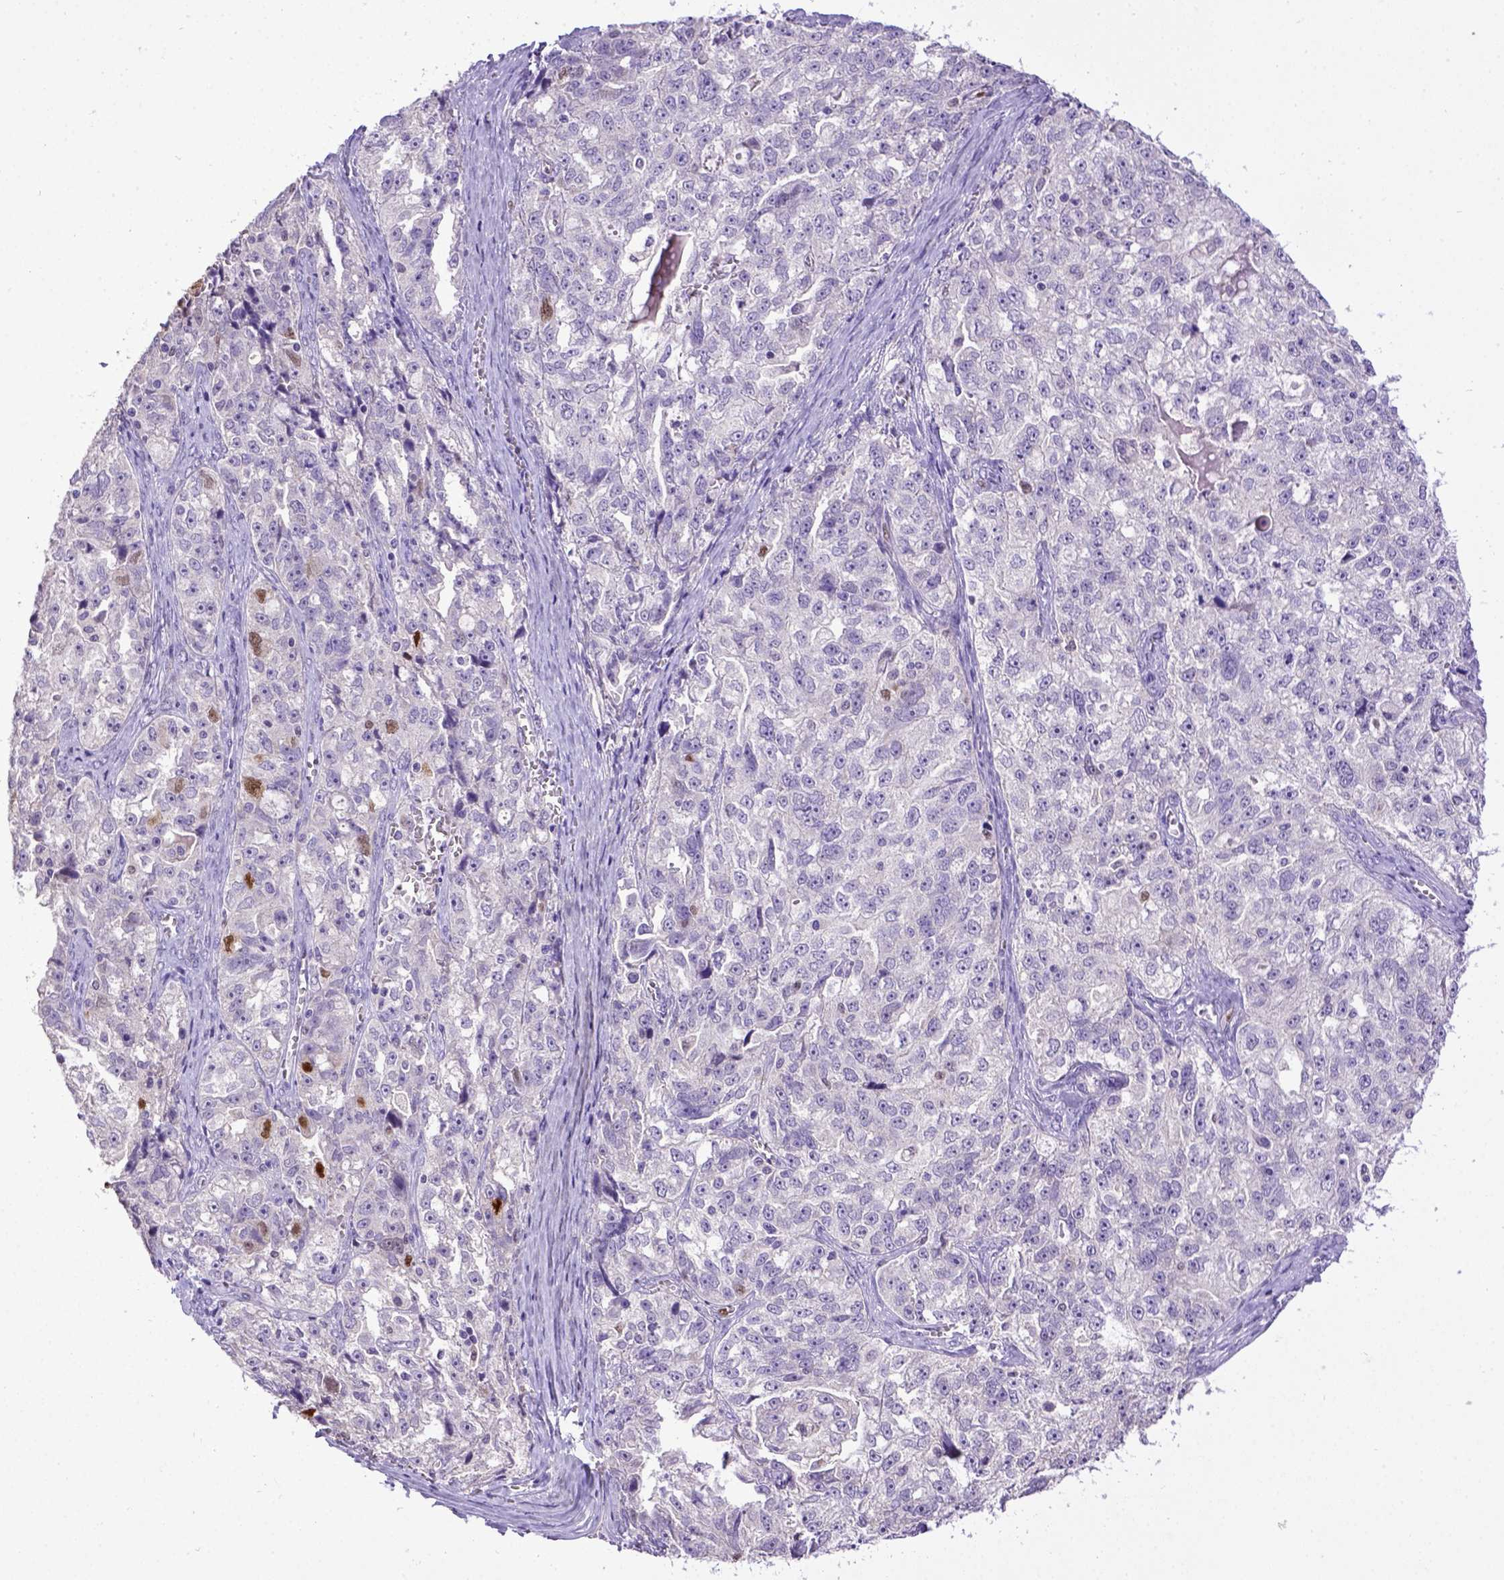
{"staining": {"intensity": "negative", "quantity": "none", "location": "none"}, "tissue": "ovarian cancer", "cell_type": "Tumor cells", "image_type": "cancer", "snomed": [{"axis": "morphology", "description": "Cystadenocarcinoma, serous, NOS"}, {"axis": "topography", "description": "Ovary"}], "caption": "Tumor cells show no significant protein positivity in ovarian serous cystadenocarcinoma.", "gene": "CDKN1A", "patient": {"sex": "female", "age": 51}}